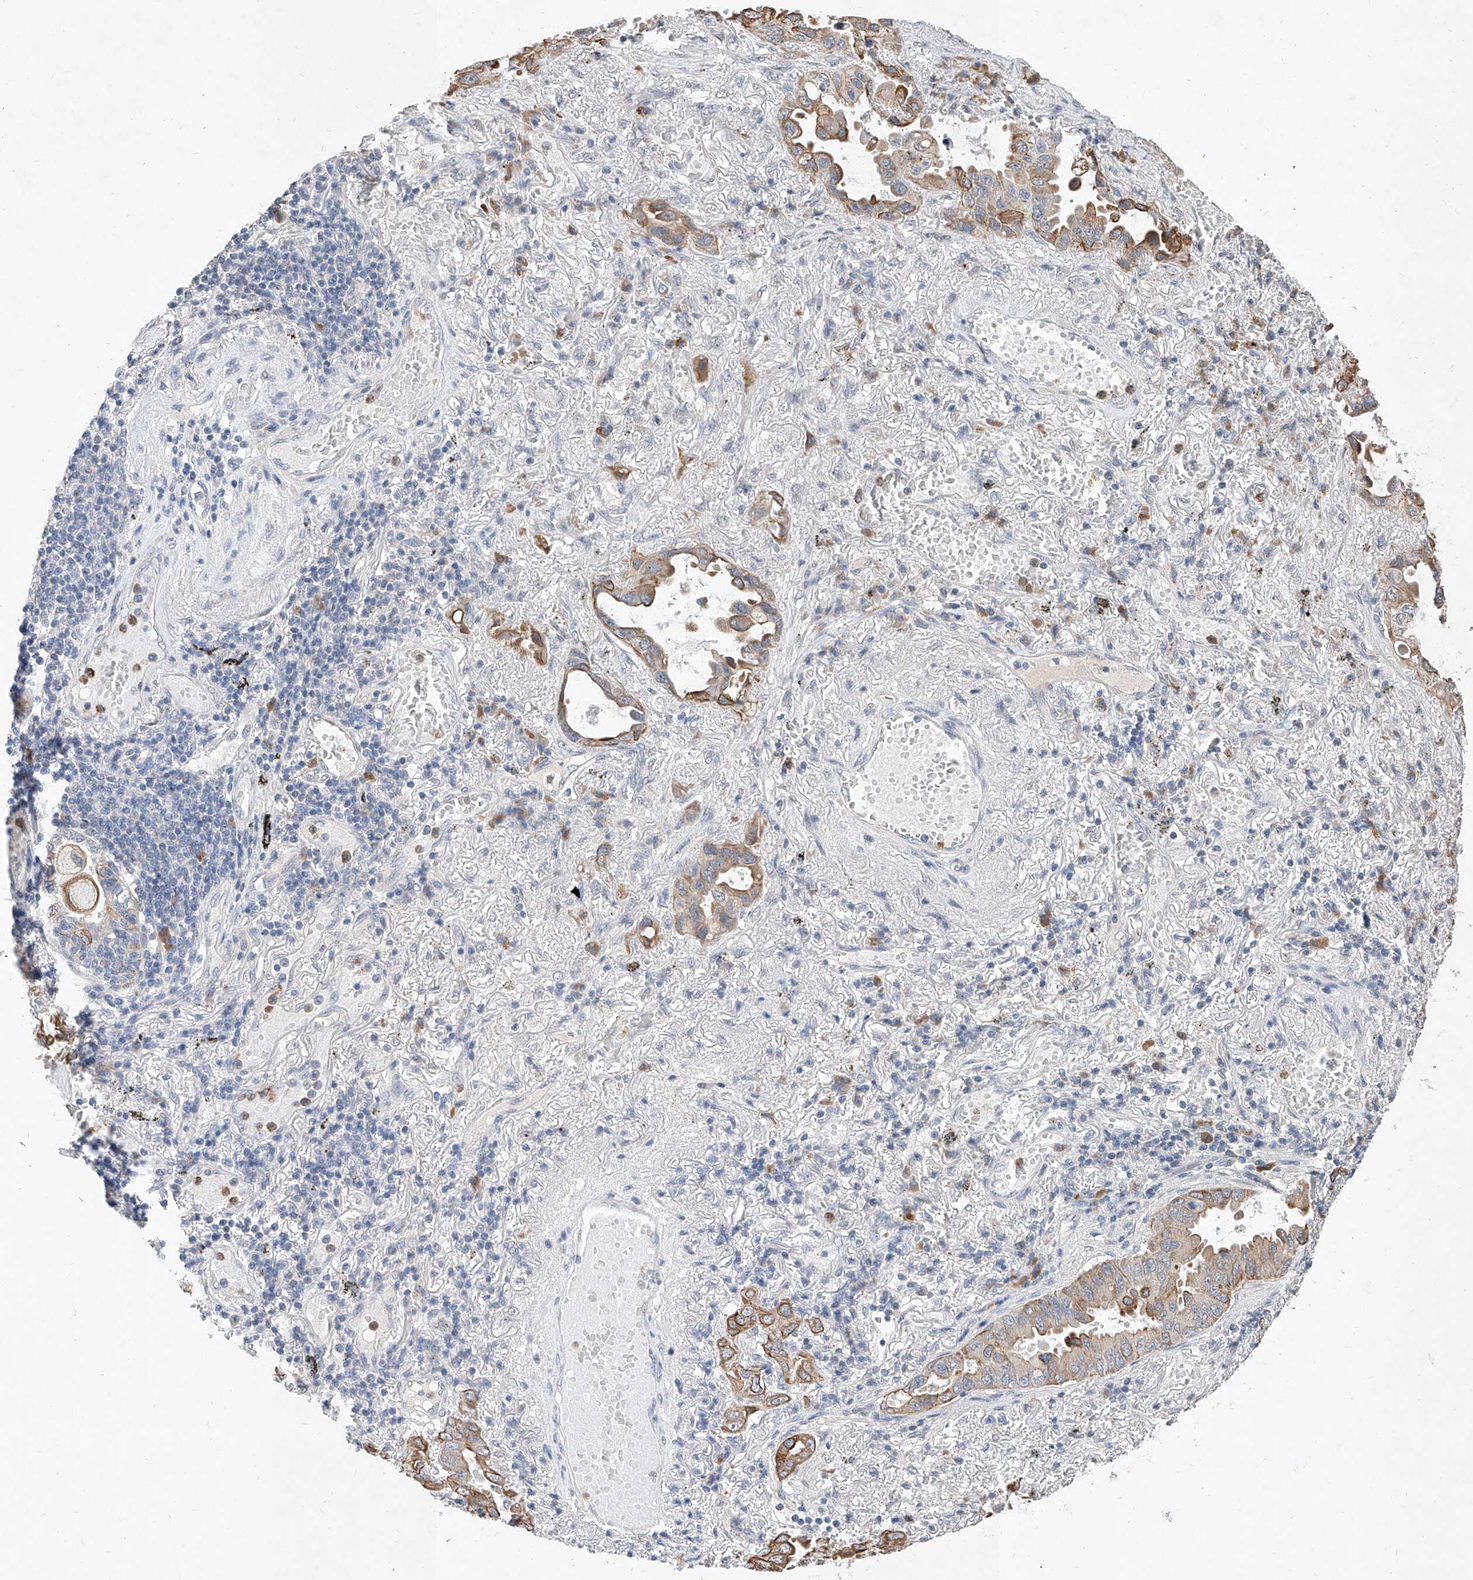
{"staining": {"intensity": "moderate", "quantity": "<25%", "location": "cytoplasmic/membranous"}, "tissue": "lung cancer", "cell_type": "Tumor cells", "image_type": "cancer", "snomed": [{"axis": "morphology", "description": "Adenocarcinoma, NOS"}, {"axis": "topography", "description": "Lung"}], "caption": "The photomicrograph demonstrates a brown stain indicating the presence of a protein in the cytoplasmic/membranous of tumor cells in adenocarcinoma (lung).", "gene": "MFSD4B", "patient": {"sex": "male", "age": 64}}